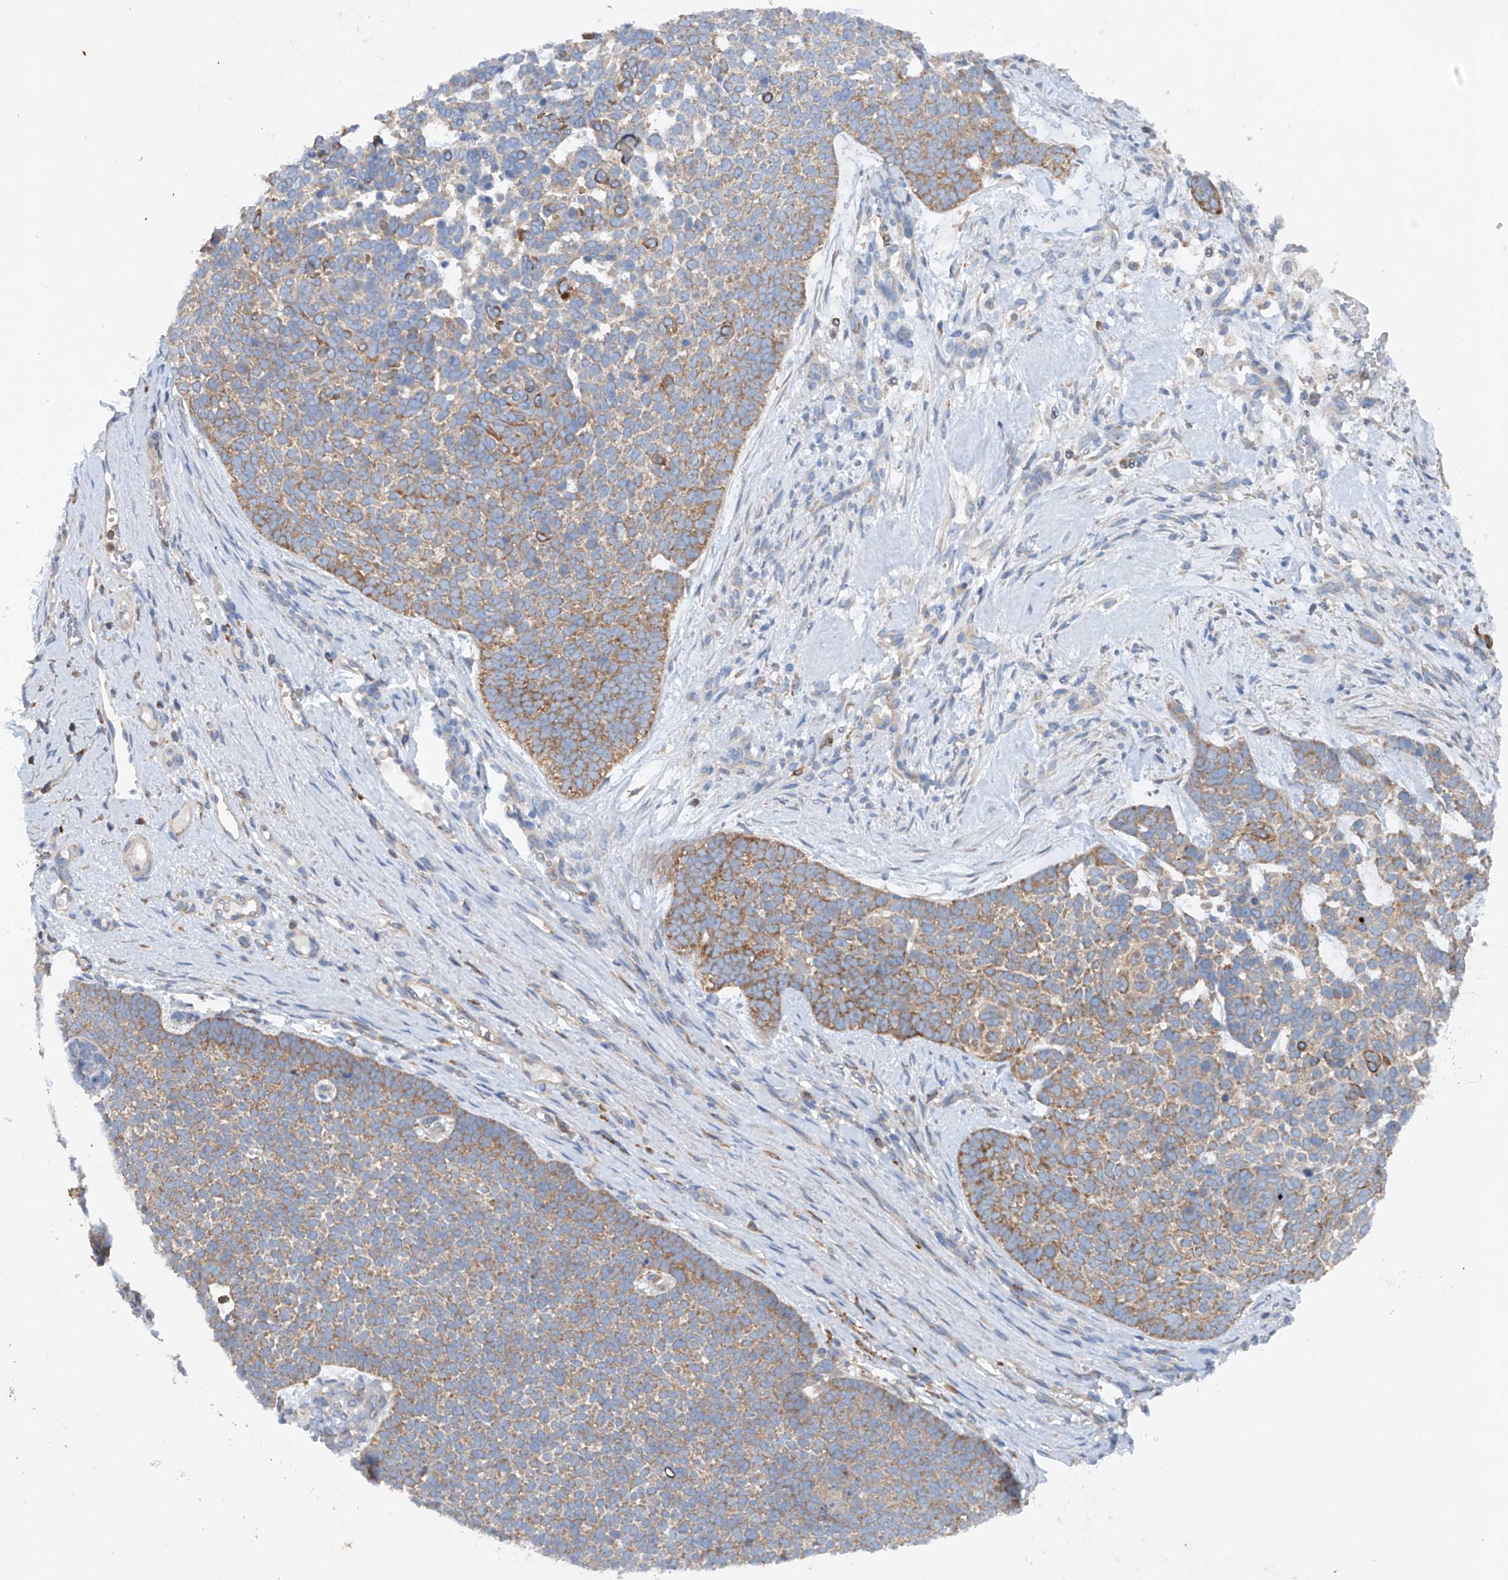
{"staining": {"intensity": "moderate", "quantity": ">75%", "location": "cytoplasmic/membranous"}, "tissue": "skin cancer", "cell_type": "Tumor cells", "image_type": "cancer", "snomed": [{"axis": "morphology", "description": "Basal cell carcinoma"}, {"axis": "topography", "description": "Skin"}], "caption": "About >75% of tumor cells in human basal cell carcinoma (skin) show moderate cytoplasmic/membranous protein positivity as visualized by brown immunohistochemical staining.", "gene": "CEP85L", "patient": {"sex": "female", "age": 81}}